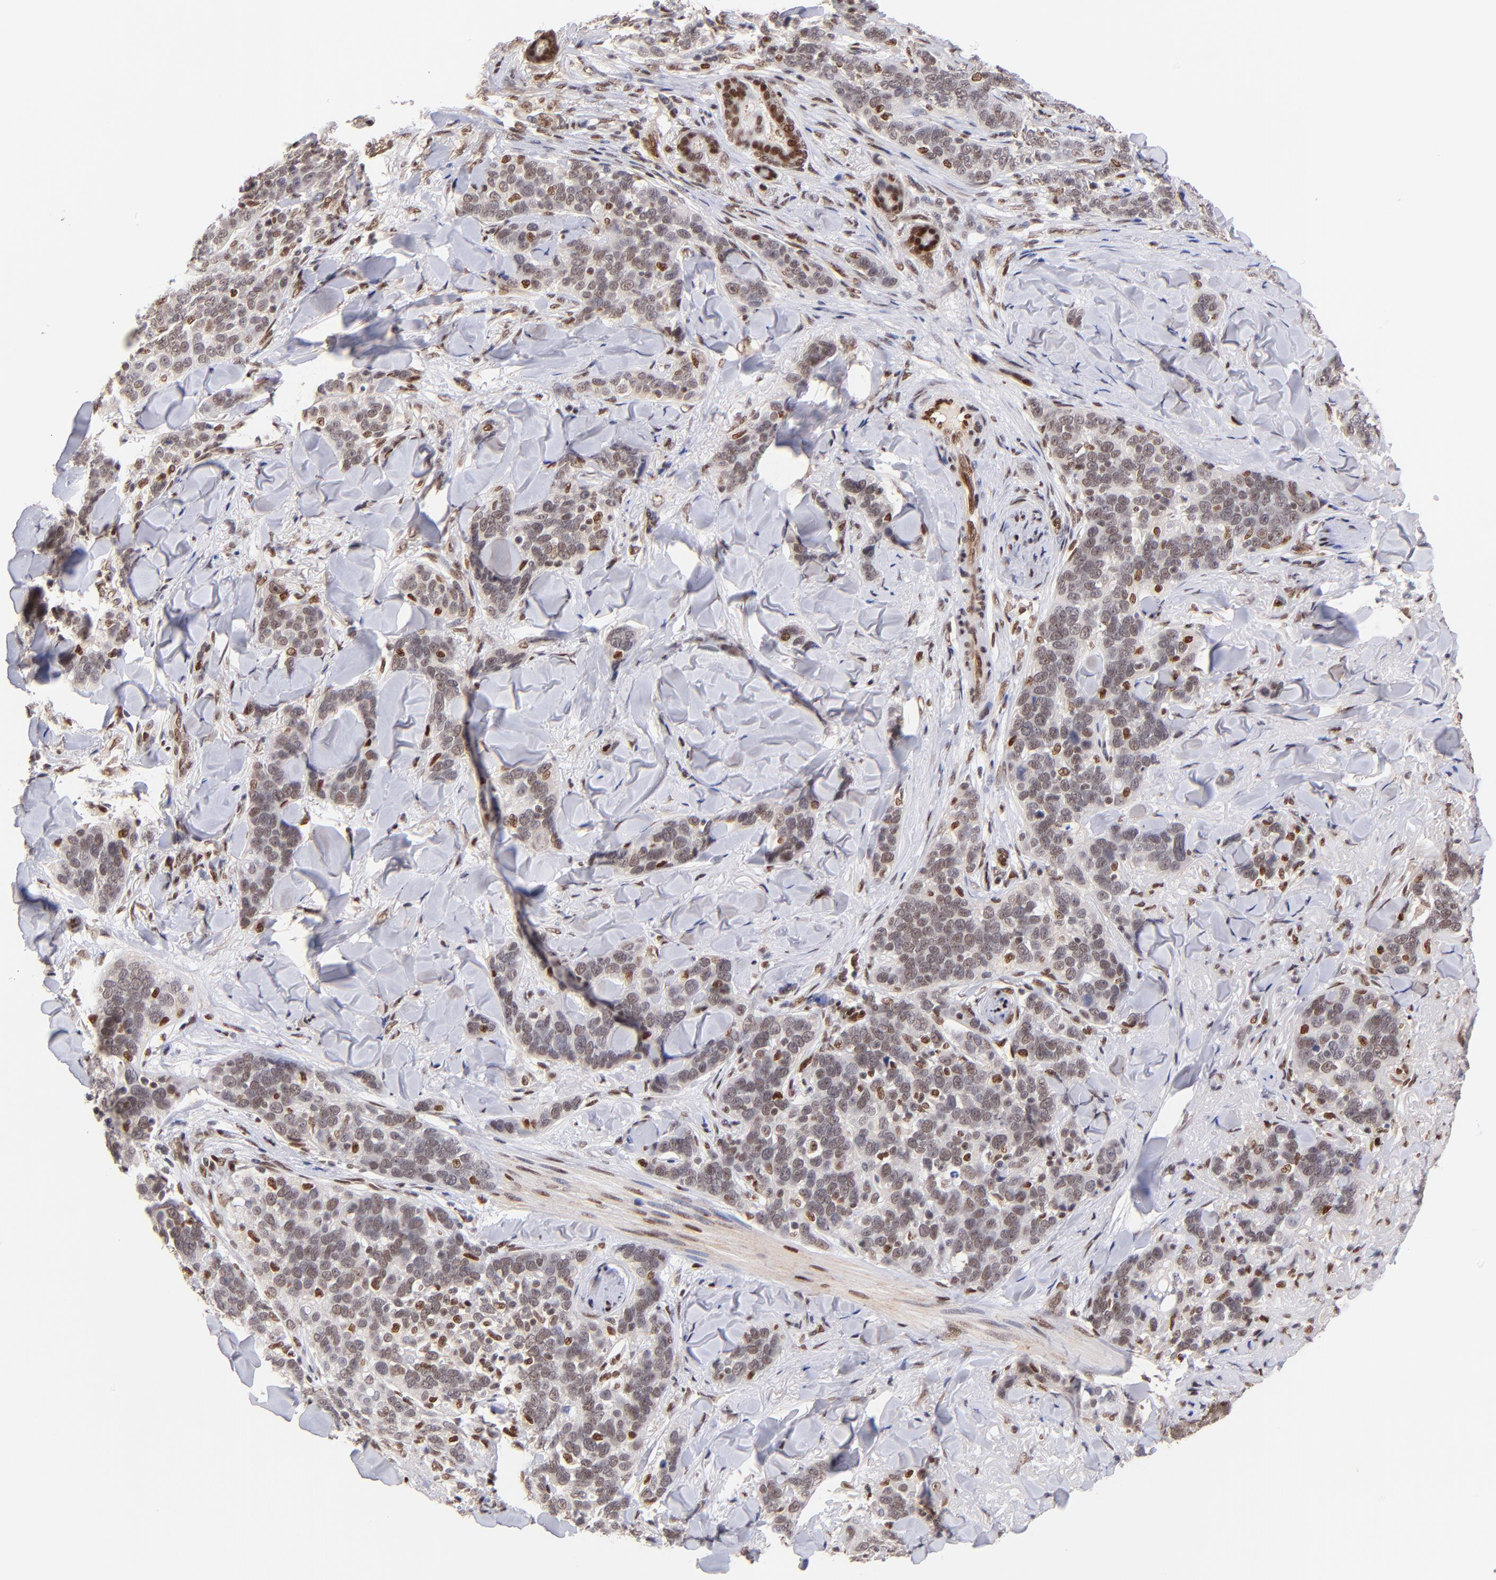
{"staining": {"intensity": "moderate", "quantity": ">75%", "location": "nuclear"}, "tissue": "skin cancer", "cell_type": "Tumor cells", "image_type": "cancer", "snomed": [{"axis": "morphology", "description": "Normal tissue, NOS"}, {"axis": "morphology", "description": "Squamous cell carcinoma, NOS"}, {"axis": "topography", "description": "Skin"}], "caption": "Brown immunohistochemical staining in human skin squamous cell carcinoma shows moderate nuclear staining in approximately >75% of tumor cells.", "gene": "MIDEAS", "patient": {"sex": "female", "age": 83}}